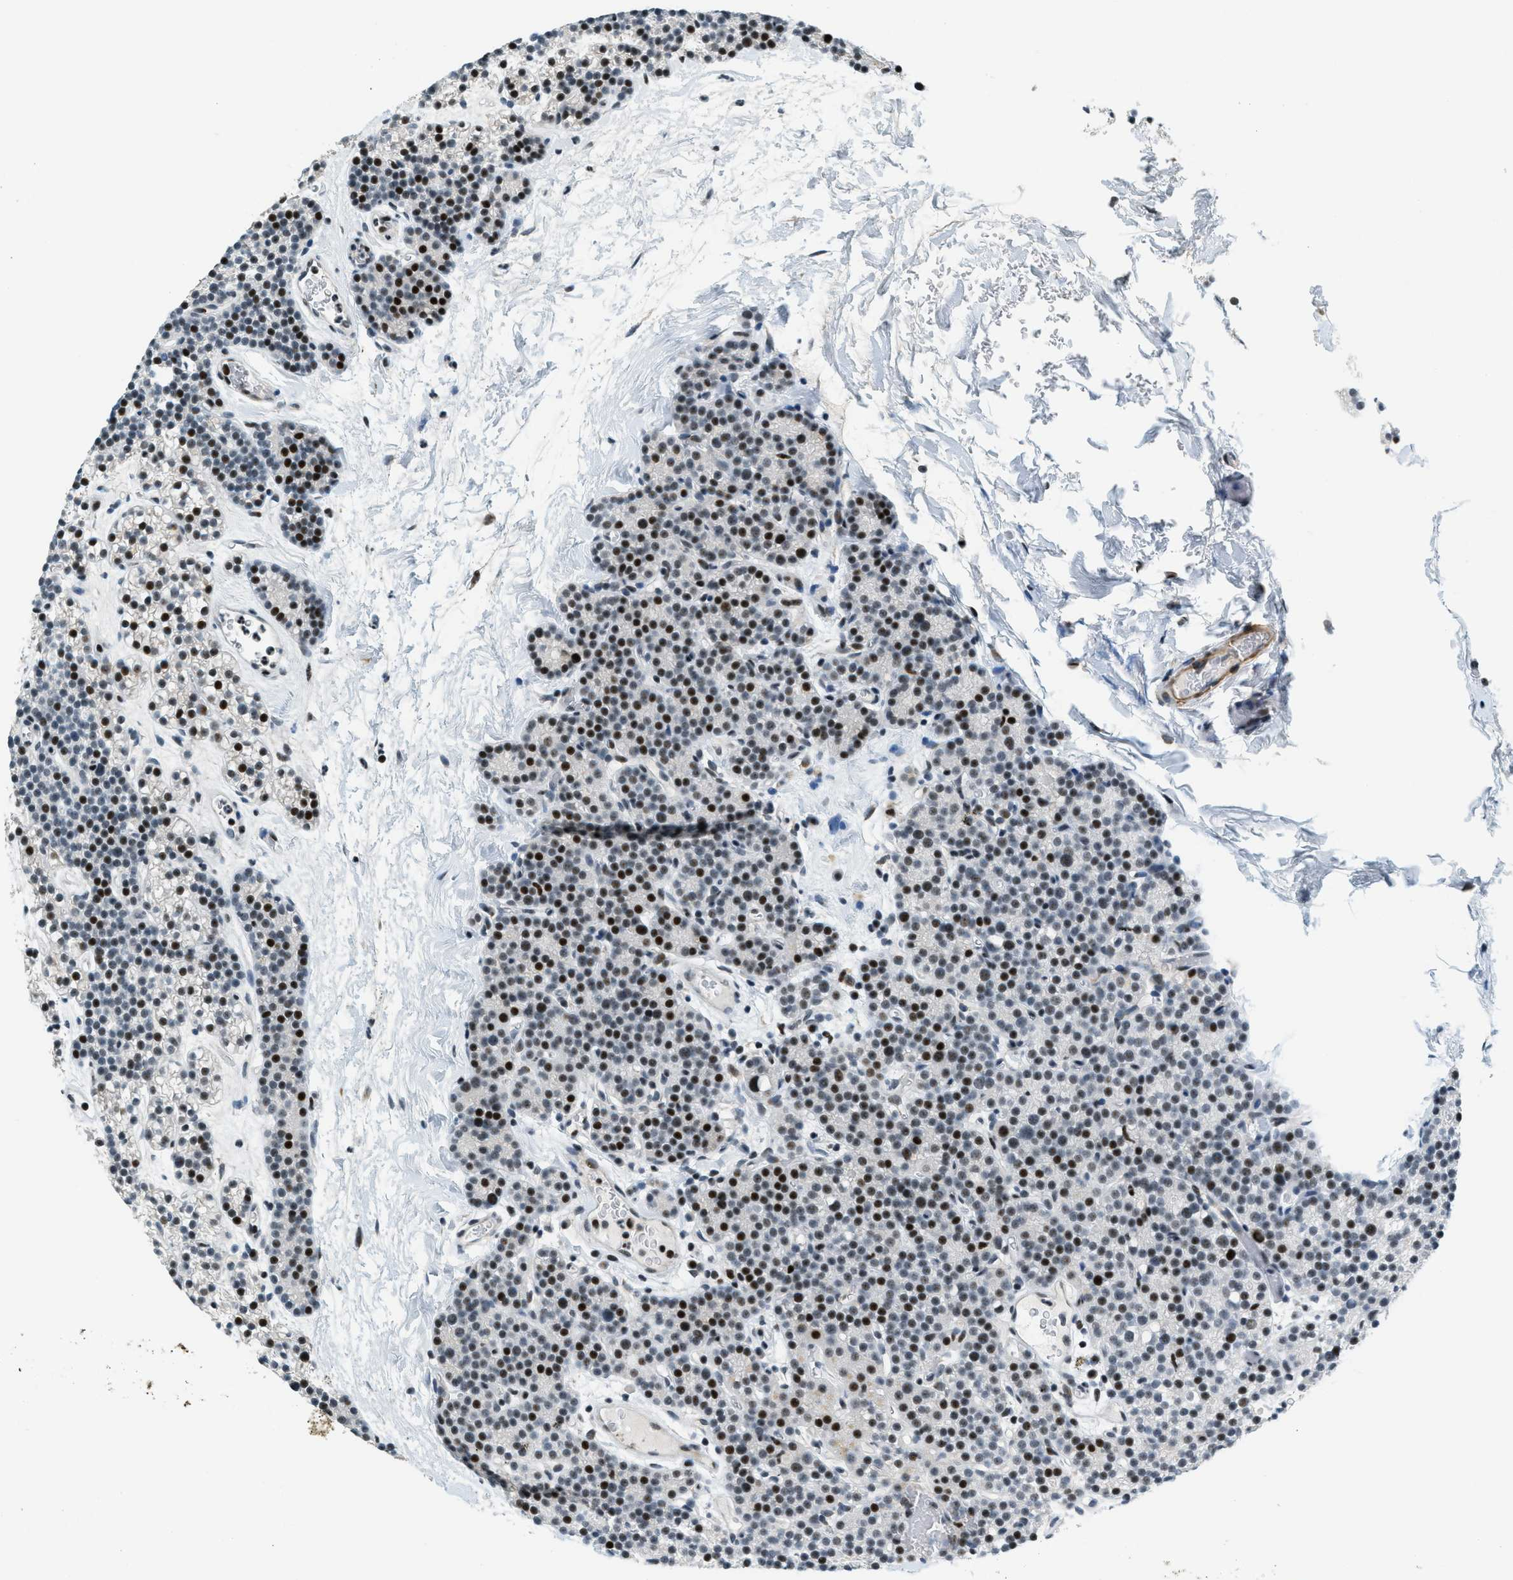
{"staining": {"intensity": "strong", "quantity": "25%-75%", "location": "nuclear"}, "tissue": "parathyroid gland", "cell_type": "Glandular cells", "image_type": "normal", "snomed": [{"axis": "morphology", "description": "Normal tissue, NOS"}, {"axis": "morphology", "description": "Adenoma, NOS"}, {"axis": "topography", "description": "Parathyroid gland"}], "caption": "A high-resolution photomicrograph shows immunohistochemistry staining of benign parathyroid gland, which shows strong nuclear positivity in about 25%-75% of glandular cells.", "gene": "ZDHHC23", "patient": {"sex": "female", "age": 54}}